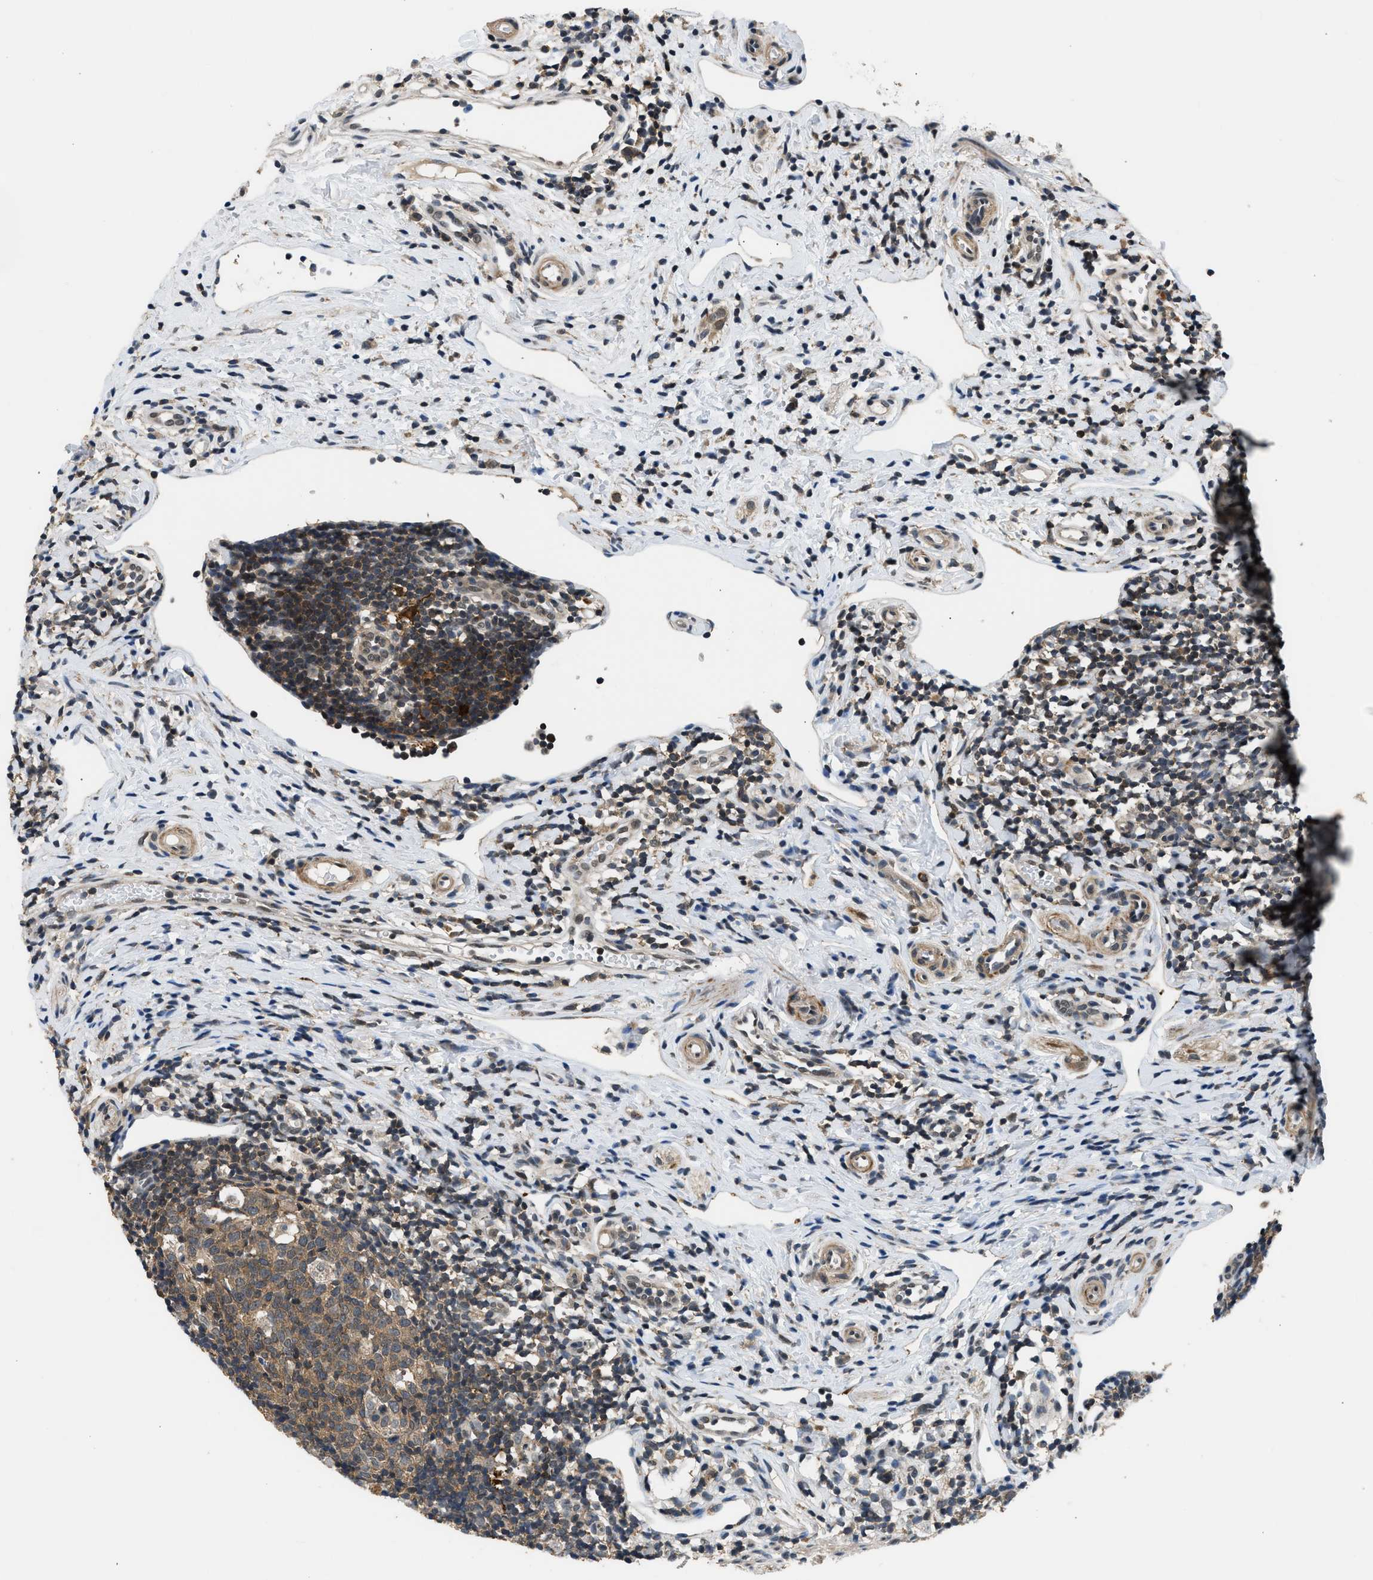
{"staining": {"intensity": "moderate", "quantity": ">75%", "location": "cytoplasmic/membranous"}, "tissue": "appendix", "cell_type": "Glandular cells", "image_type": "normal", "snomed": [{"axis": "morphology", "description": "Normal tissue, NOS"}, {"axis": "topography", "description": "Appendix"}], "caption": "This is an image of immunohistochemistry staining of benign appendix, which shows moderate expression in the cytoplasmic/membranous of glandular cells.", "gene": "MTMR1", "patient": {"sex": "female", "age": 20}}